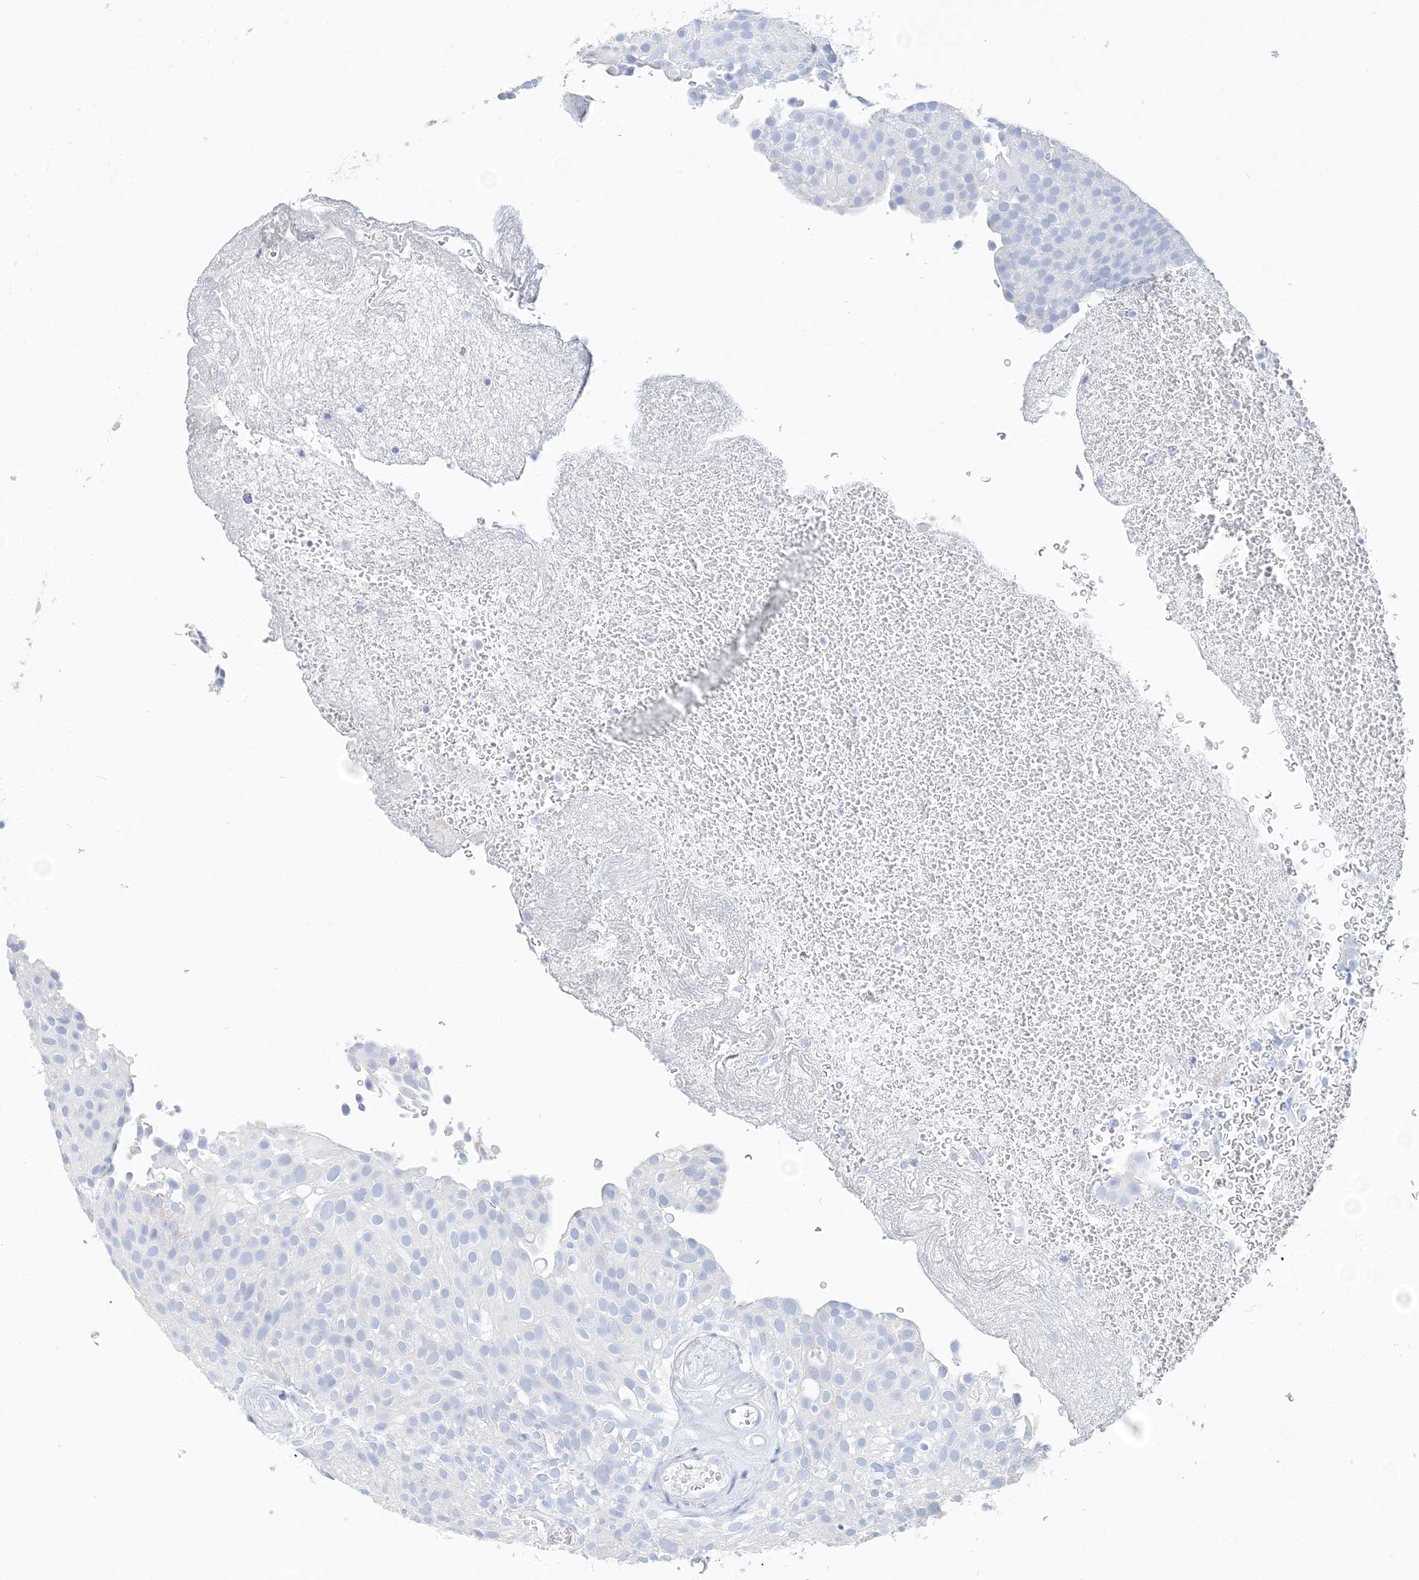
{"staining": {"intensity": "negative", "quantity": "none", "location": "none"}, "tissue": "urothelial cancer", "cell_type": "Tumor cells", "image_type": "cancer", "snomed": [{"axis": "morphology", "description": "Urothelial carcinoma, Low grade"}, {"axis": "topography", "description": "Urinary bladder"}], "caption": "DAB immunohistochemical staining of urothelial cancer displays no significant staining in tumor cells.", "gene": "TSPYL6", "patient": {"sex": "male", "age": 78}}